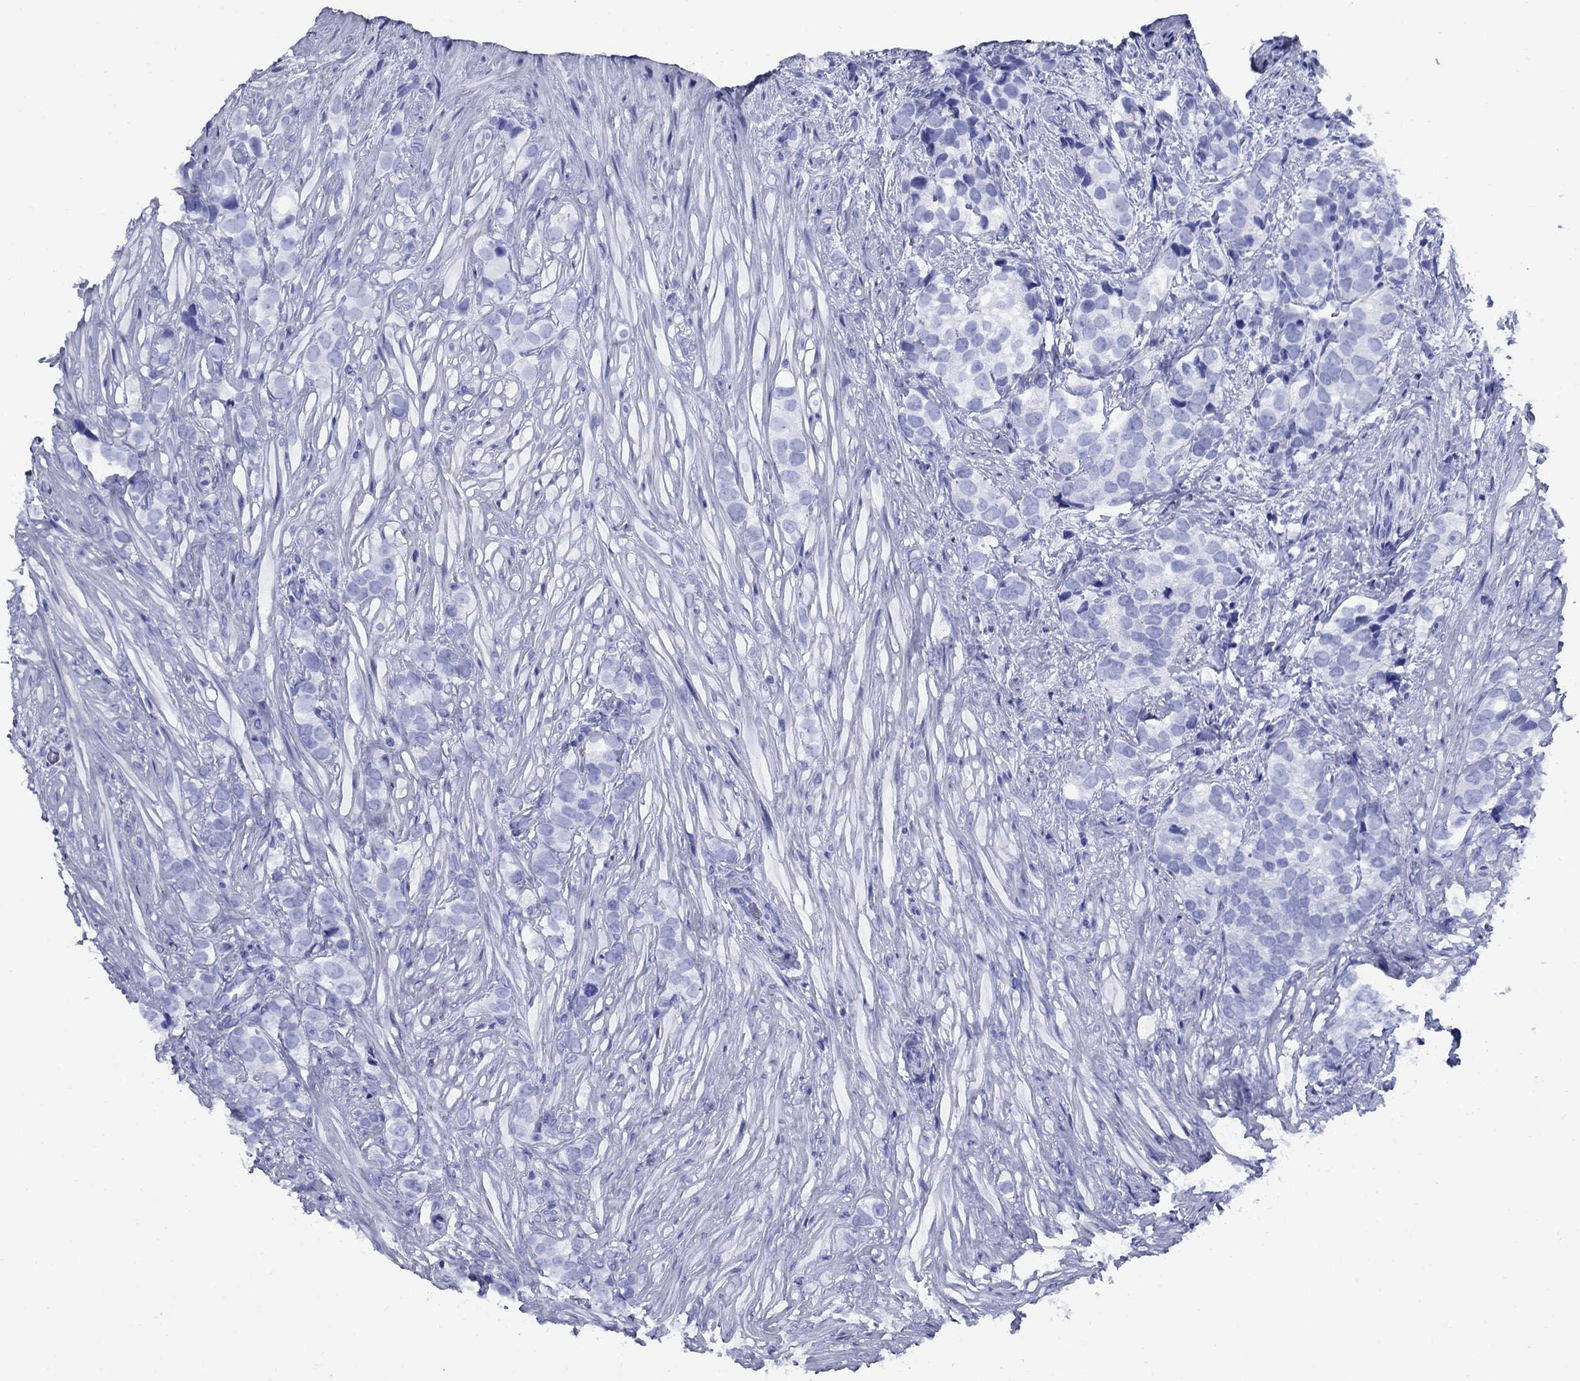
{"staining": {"intensity": "negative", "quantity": "none", "location": "none"}, "tissue": "prostate cancer", "cell_type": "Tumor cells", "image_type": "cancer", "snomed": [{"axis": "morphology", "description": "Adenocarcinoma, NOS"}, {"axis": "topography", "description": "Prostate and seminal vesicle, NOS"}], "caption": "A photomicrograph of human prostate cancer (adenocarcinoma) is negative for staining in tumor cells.", "gene": "SMCP", "patient": {"sex": "male", "age": 63}}